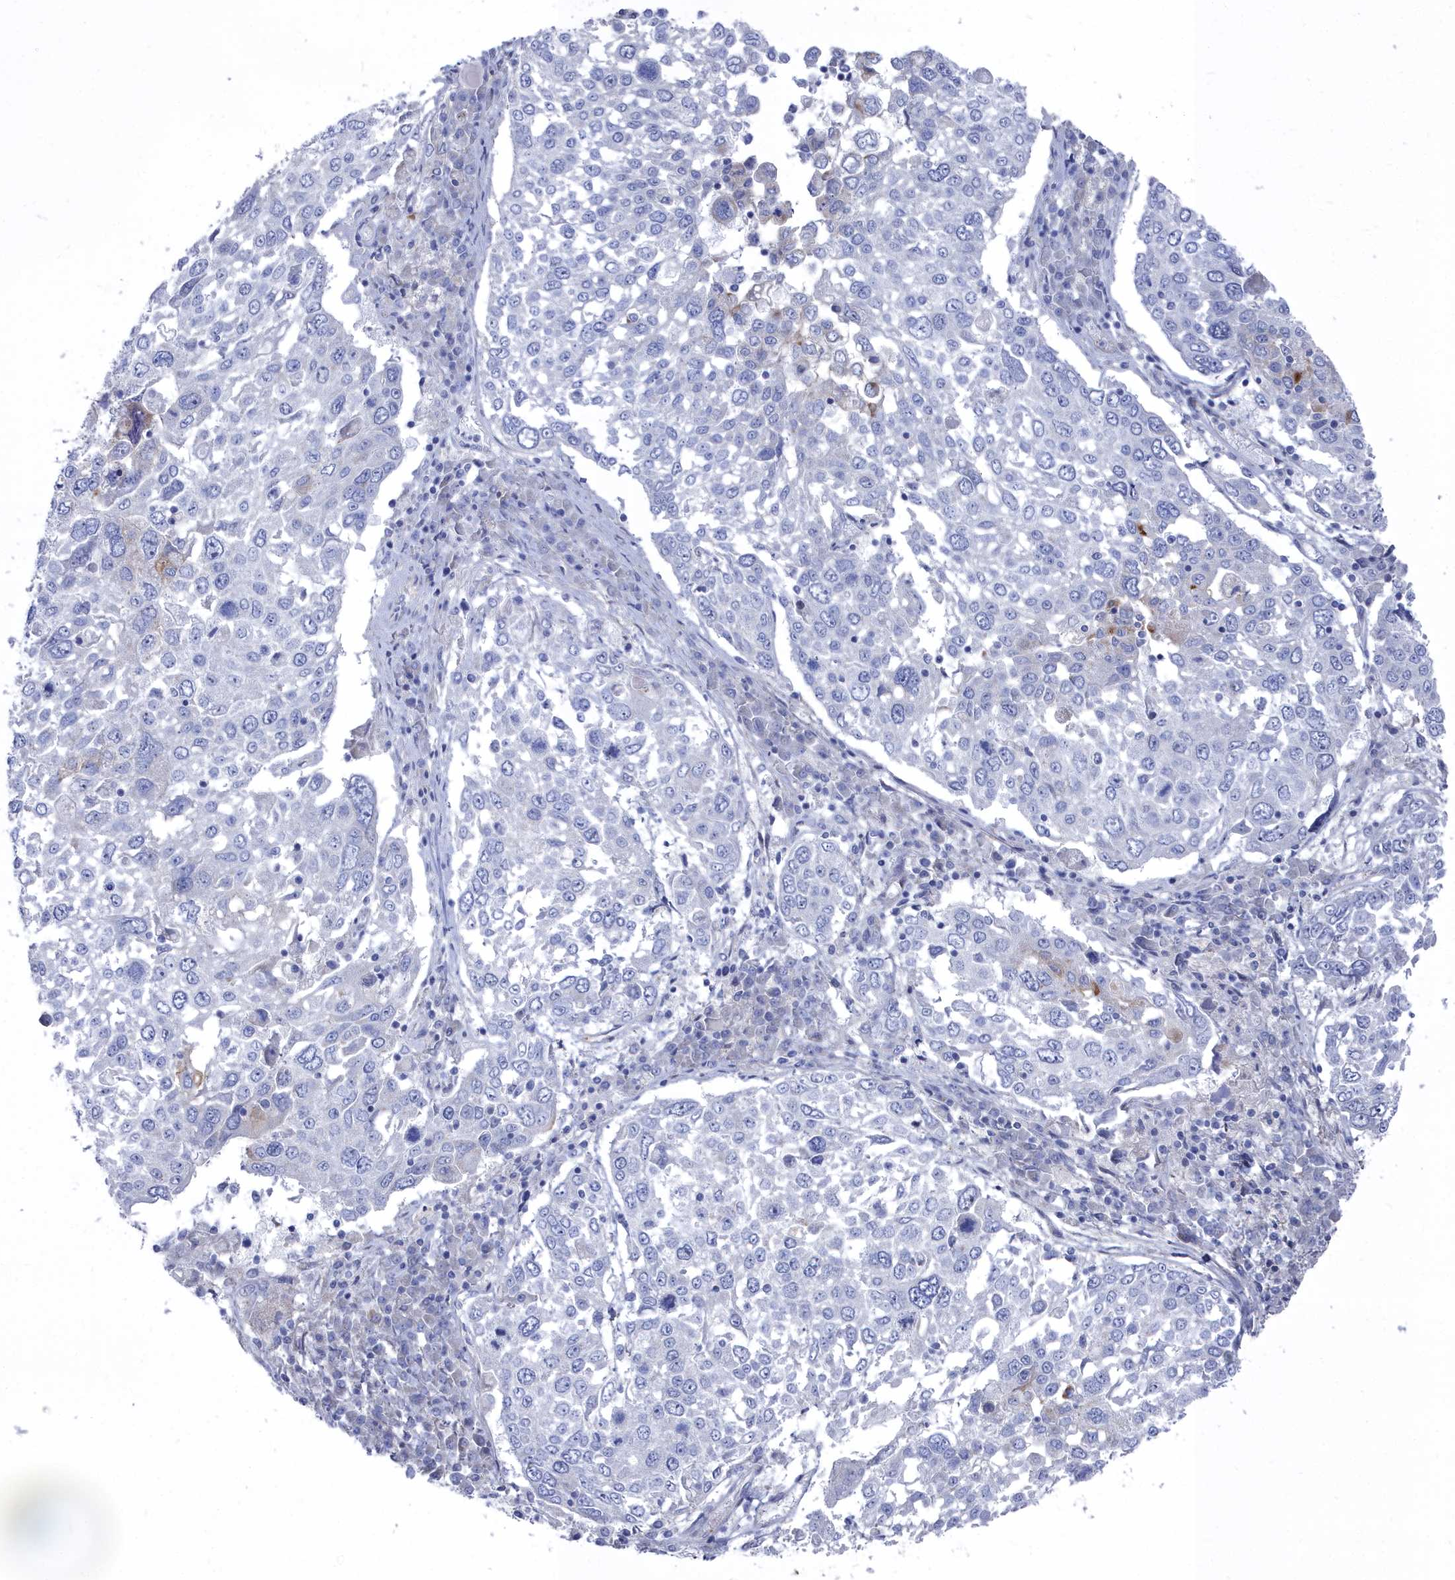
{"staining": {"intensity": "negative", "quantity": "none", "location": "none"}, "tissue": "lung cancer", "cell_type": "Tumor cells", "image_type": "cancer", "snomed": [{"axis": "morphology", "description": "Squamous cell carcinoma, NOS"}, {"axis": "topography", "description": "Lung"}], "caption": "Immunohistochemical staining of human lung cancer reveals no significant staining in tumor cells.", "gene": "SHISAL2A", "patient": {"sex": "male", "age": 65}}